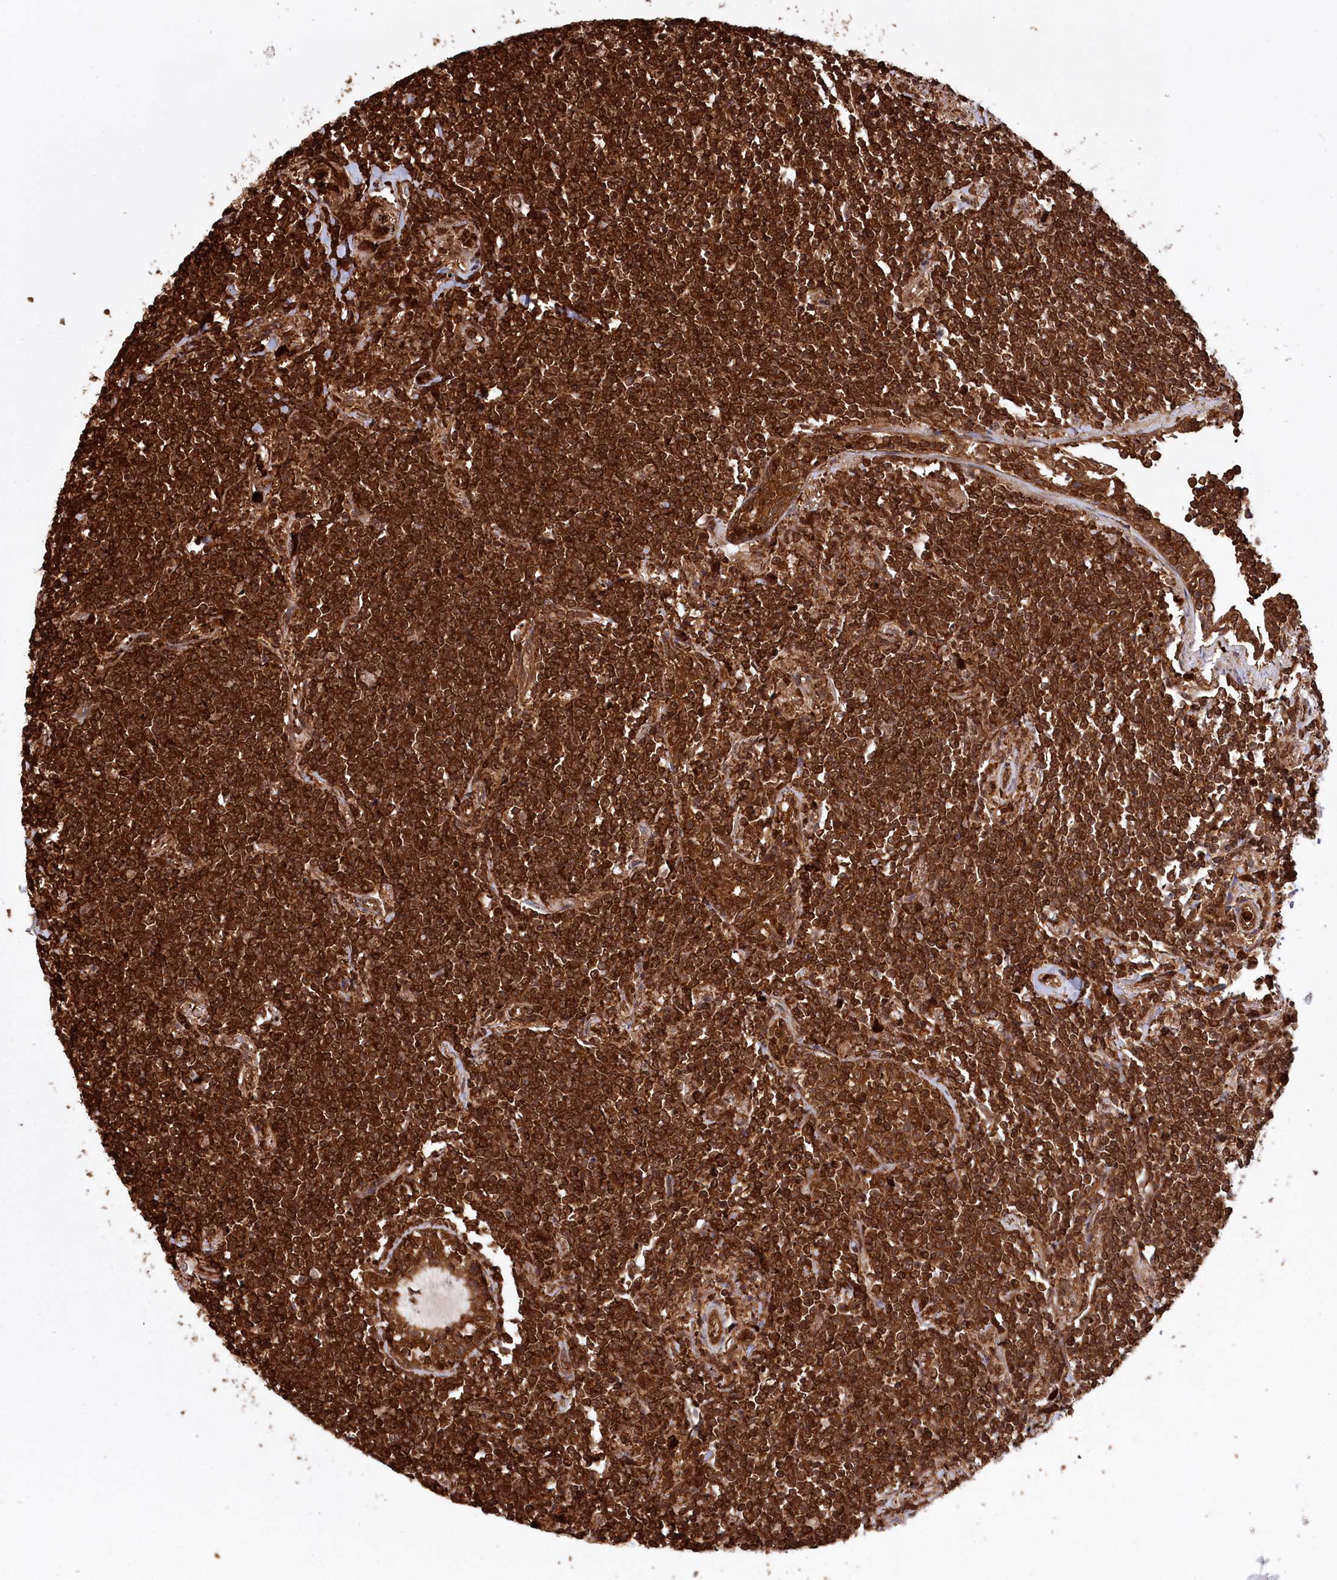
{"staining": {"intensity": "strong", "quantity": ">75%", "location": "cytoplasmic/membranous"}, "tissue": "lymphoma", "cell_type": "Tumor cells", "image_type": "cancer", "snomed": [{"axis": "morphology", "description": "Malignant lymphoma, non-Hodgkin's type, Low grade"}, {"axis": "topography", "description": "Lung"}], "caption": "Brown immunohistochemical staining in lymphoma shows strong cytoplasmic/membranous expression in approximately >75% of tumor cells.", "gene": "LSG1", "patient": {"sex": "female", "age": 71}}